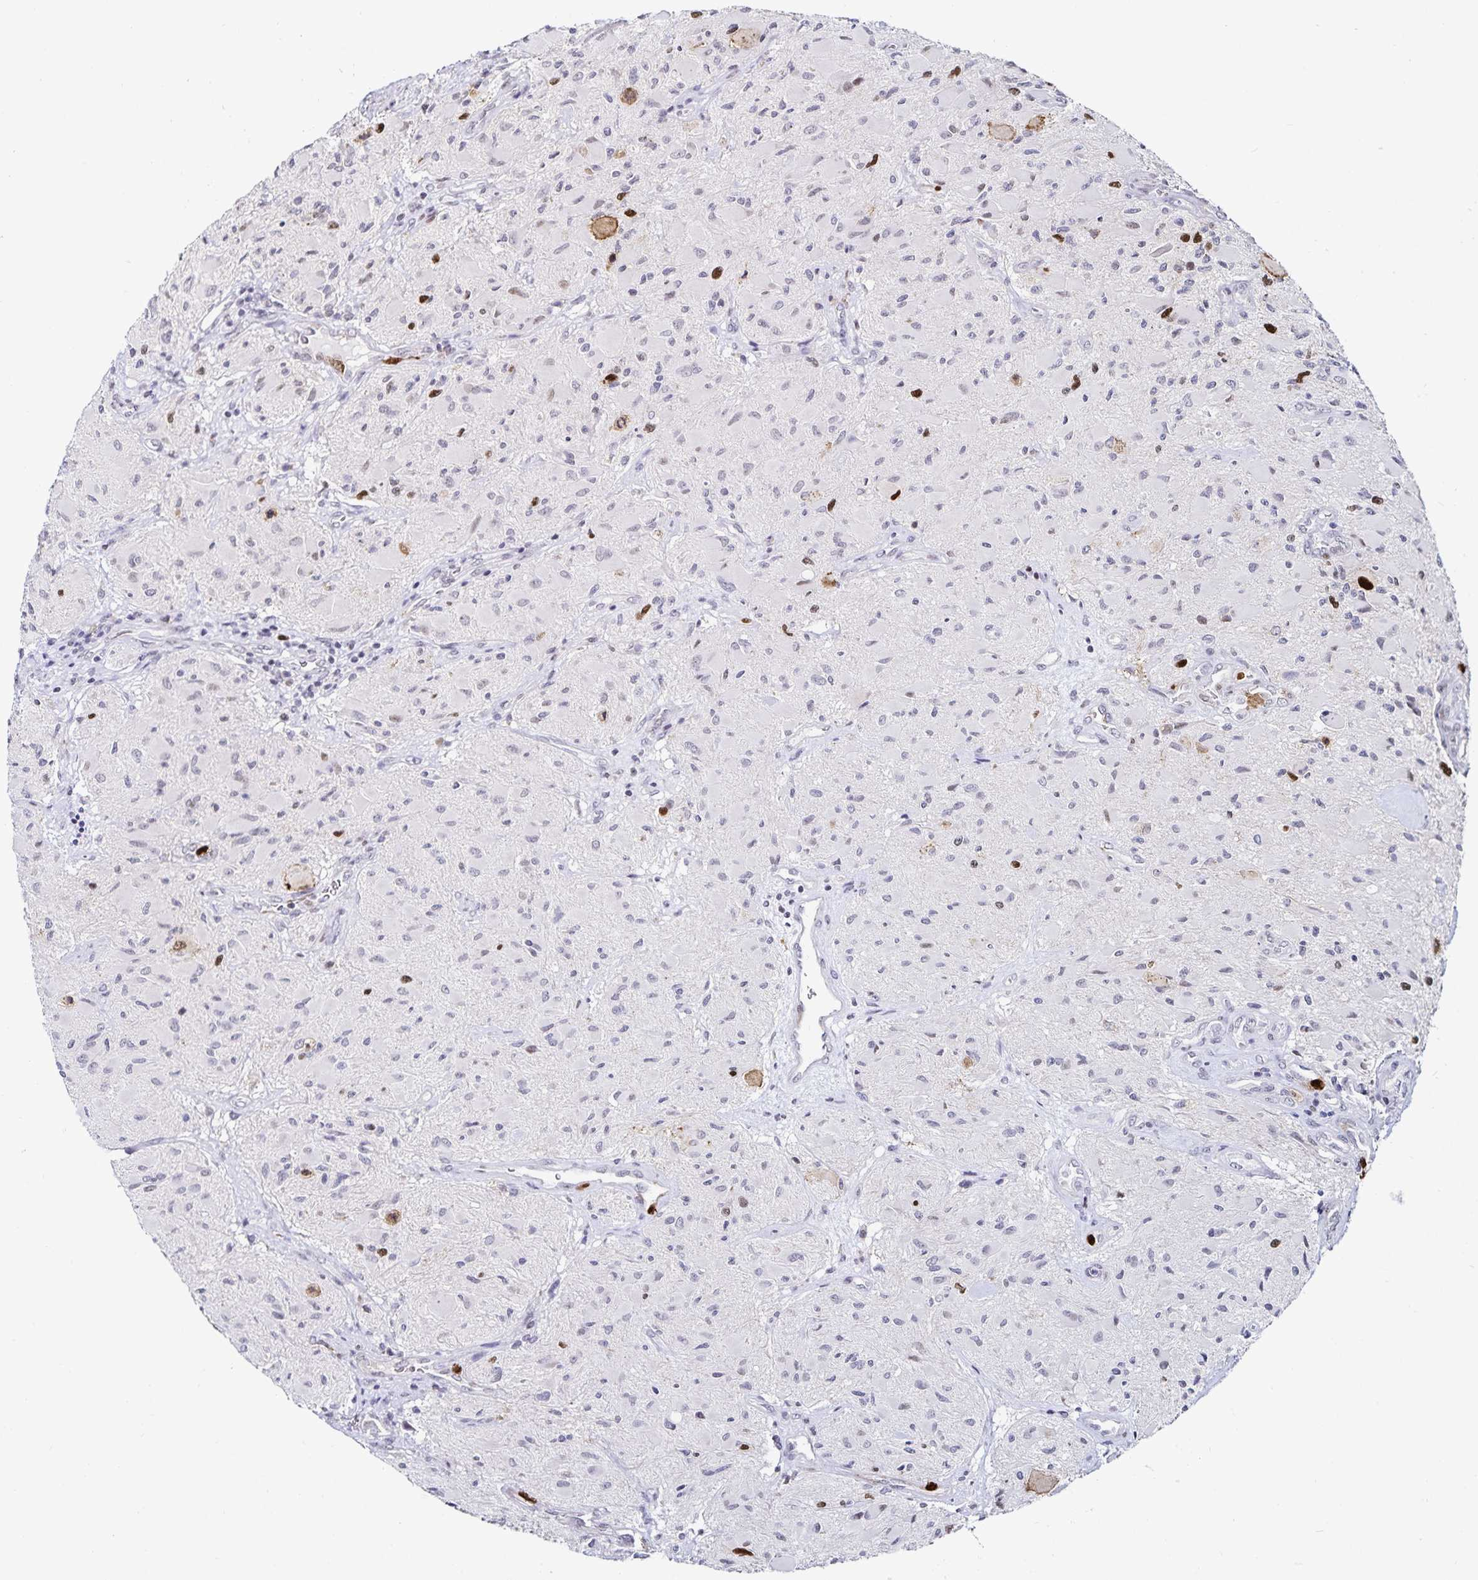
{"staining": {"intensity": "strong", "quantity": "<25%", "location": "nuclear"}, "tissue": "glioma", "cell_type": "Tumor cells", "image_type": "cancer", "snomed": [{"axis": "morphology", "description": "Glioma, malignant, High grade"}, {"axis": "topography", "description": "Brain"}], "caption": "The histopathology image exhibits a brown stain indicating the presence of a protein in the nuclear of tumor cells in glioma. (IHC, brightfield microscopy, high magnification).", "gene": "ANLN", "patient": {"sex": "female", "age": 65}}